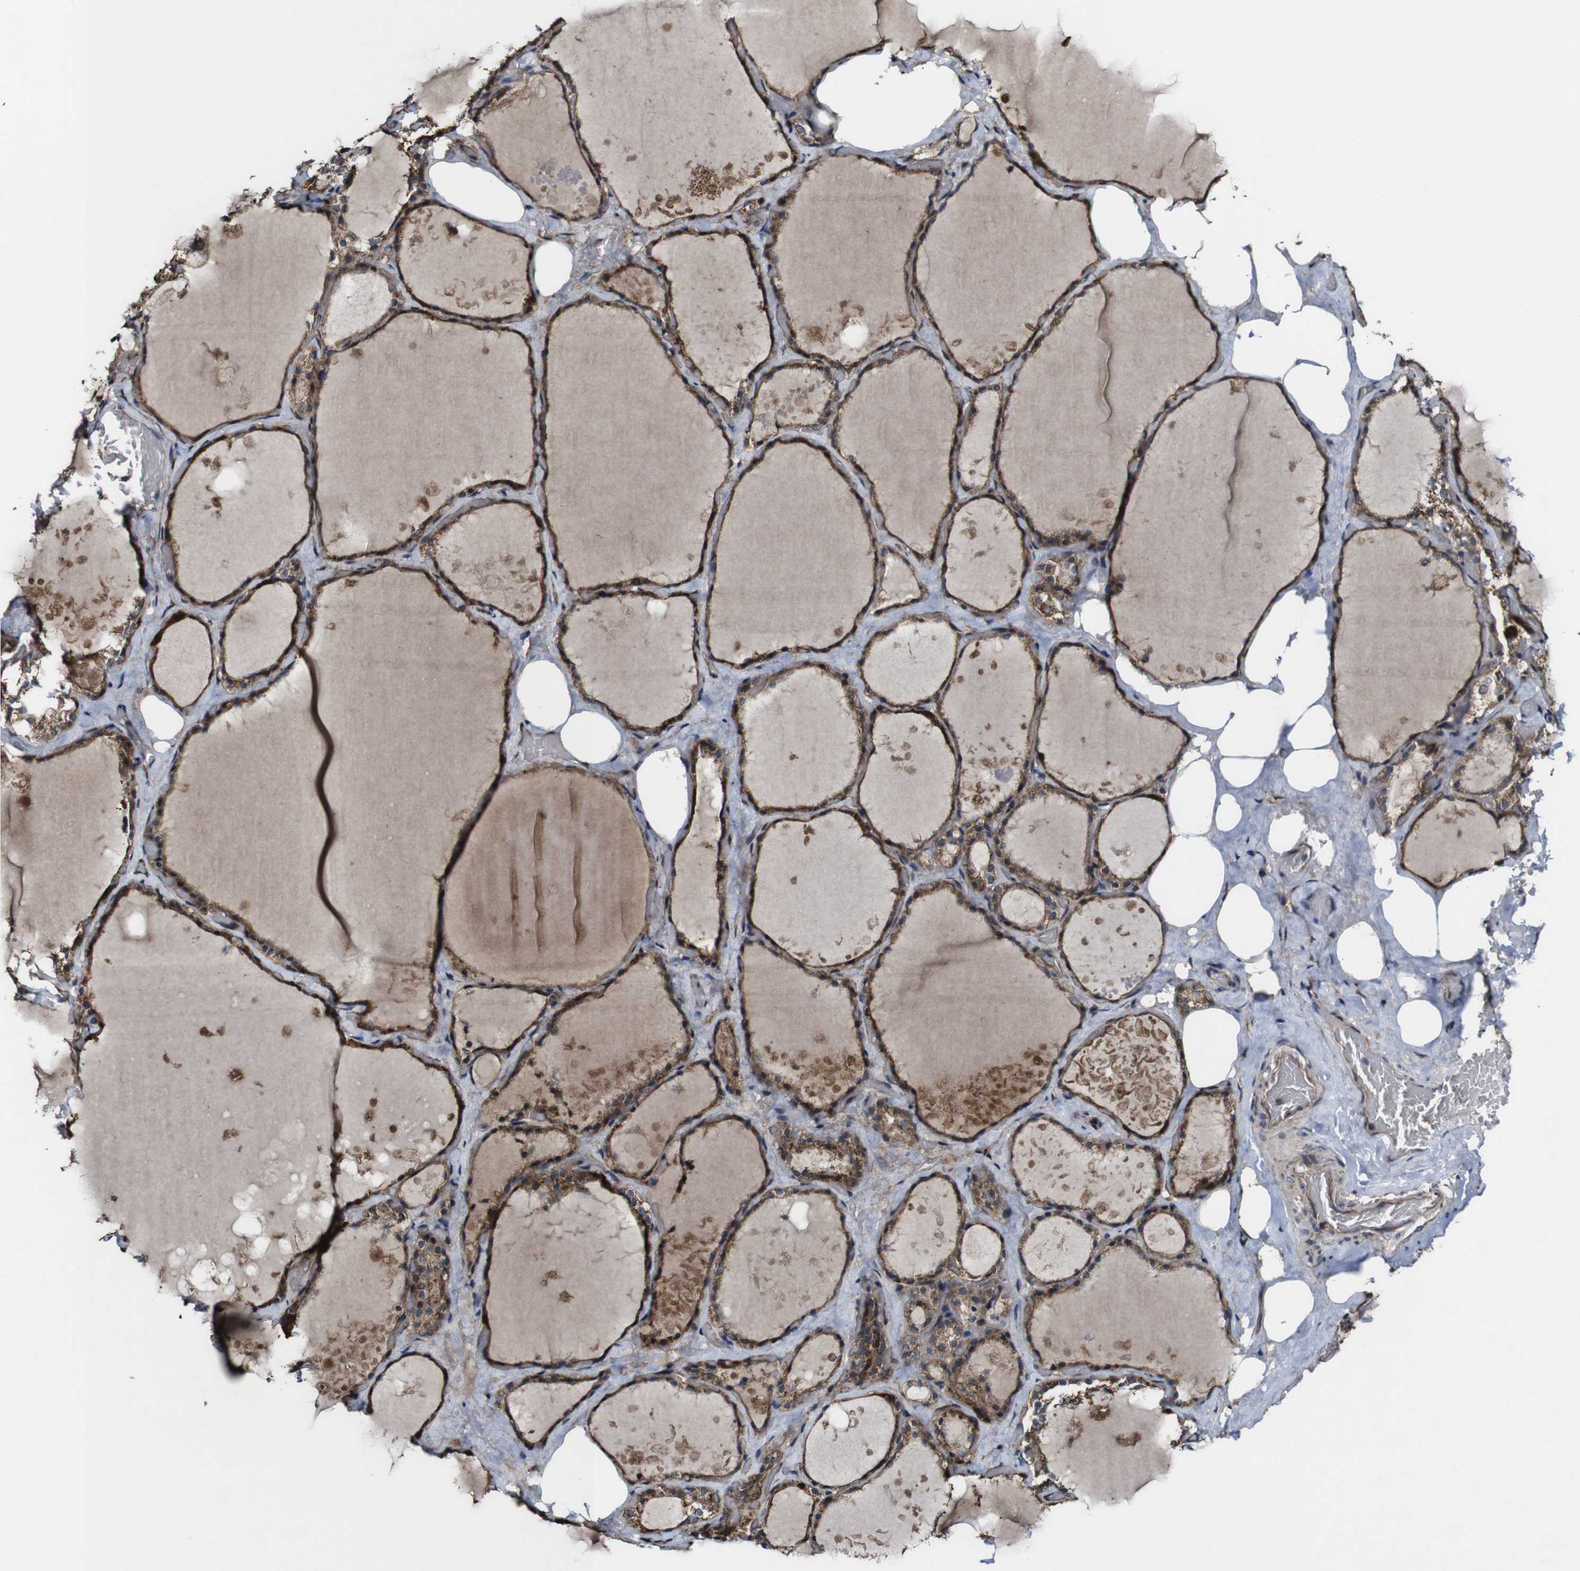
{"staining": {"intensity": "strong", "quantity": ">75%", "location": "cytoplasmic/membranous"}, "tissue": "thyroid gland", "cell_type": "Glandular cells", "image_type": "normal", "snomed": [{"axis": "morphology", "description": "Normal tissue, NOS"}, {"axis": "topography", "description": "Thyroid gland"}], "caption": "Immunohistochemical staining of unremarkable human thyroid gland displays strong cytoplasmic/membranous protein staining in about >75% of glandular cells.", "gene": "BTN3A3", "patient": {"sex": "male", "age": 61}}